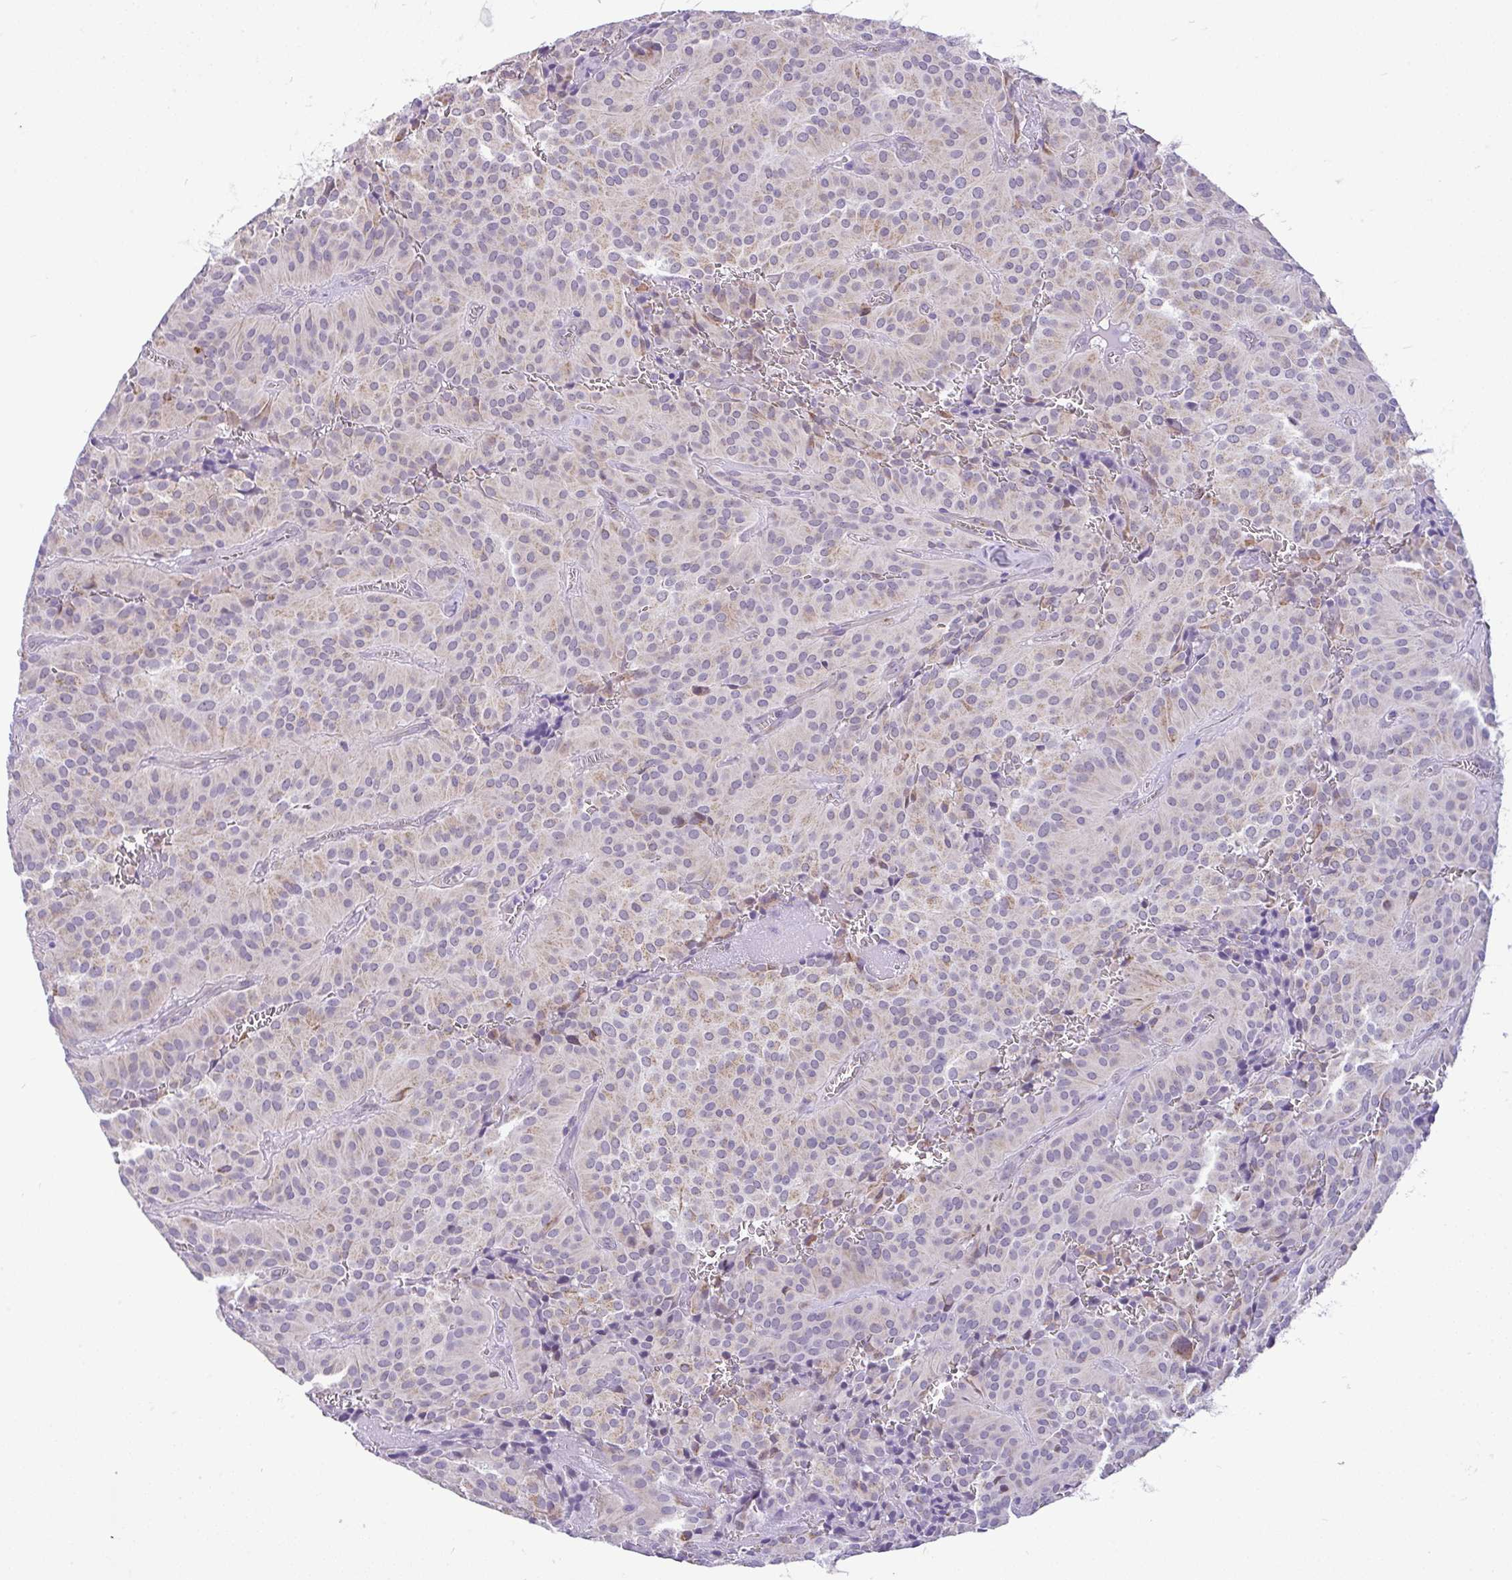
{"staining": {"intensity": "negative", "quantity": "none", "location": "none"}, "tissue": "glioma", "cell_type": "Tumor cells", "image_type": "cancer", "snomed": [{"axis": "morphology", "description": "Glioma, malignant, Low grade"}, {"axis": "topography", "description": "Brain"}], "caption": "This is an IHC micrograph of human malignant glioma (low-grade). There is no expression in tumor cells.", "gene": "PYCR2", "patient": {"sex": "male", "age": 42}}